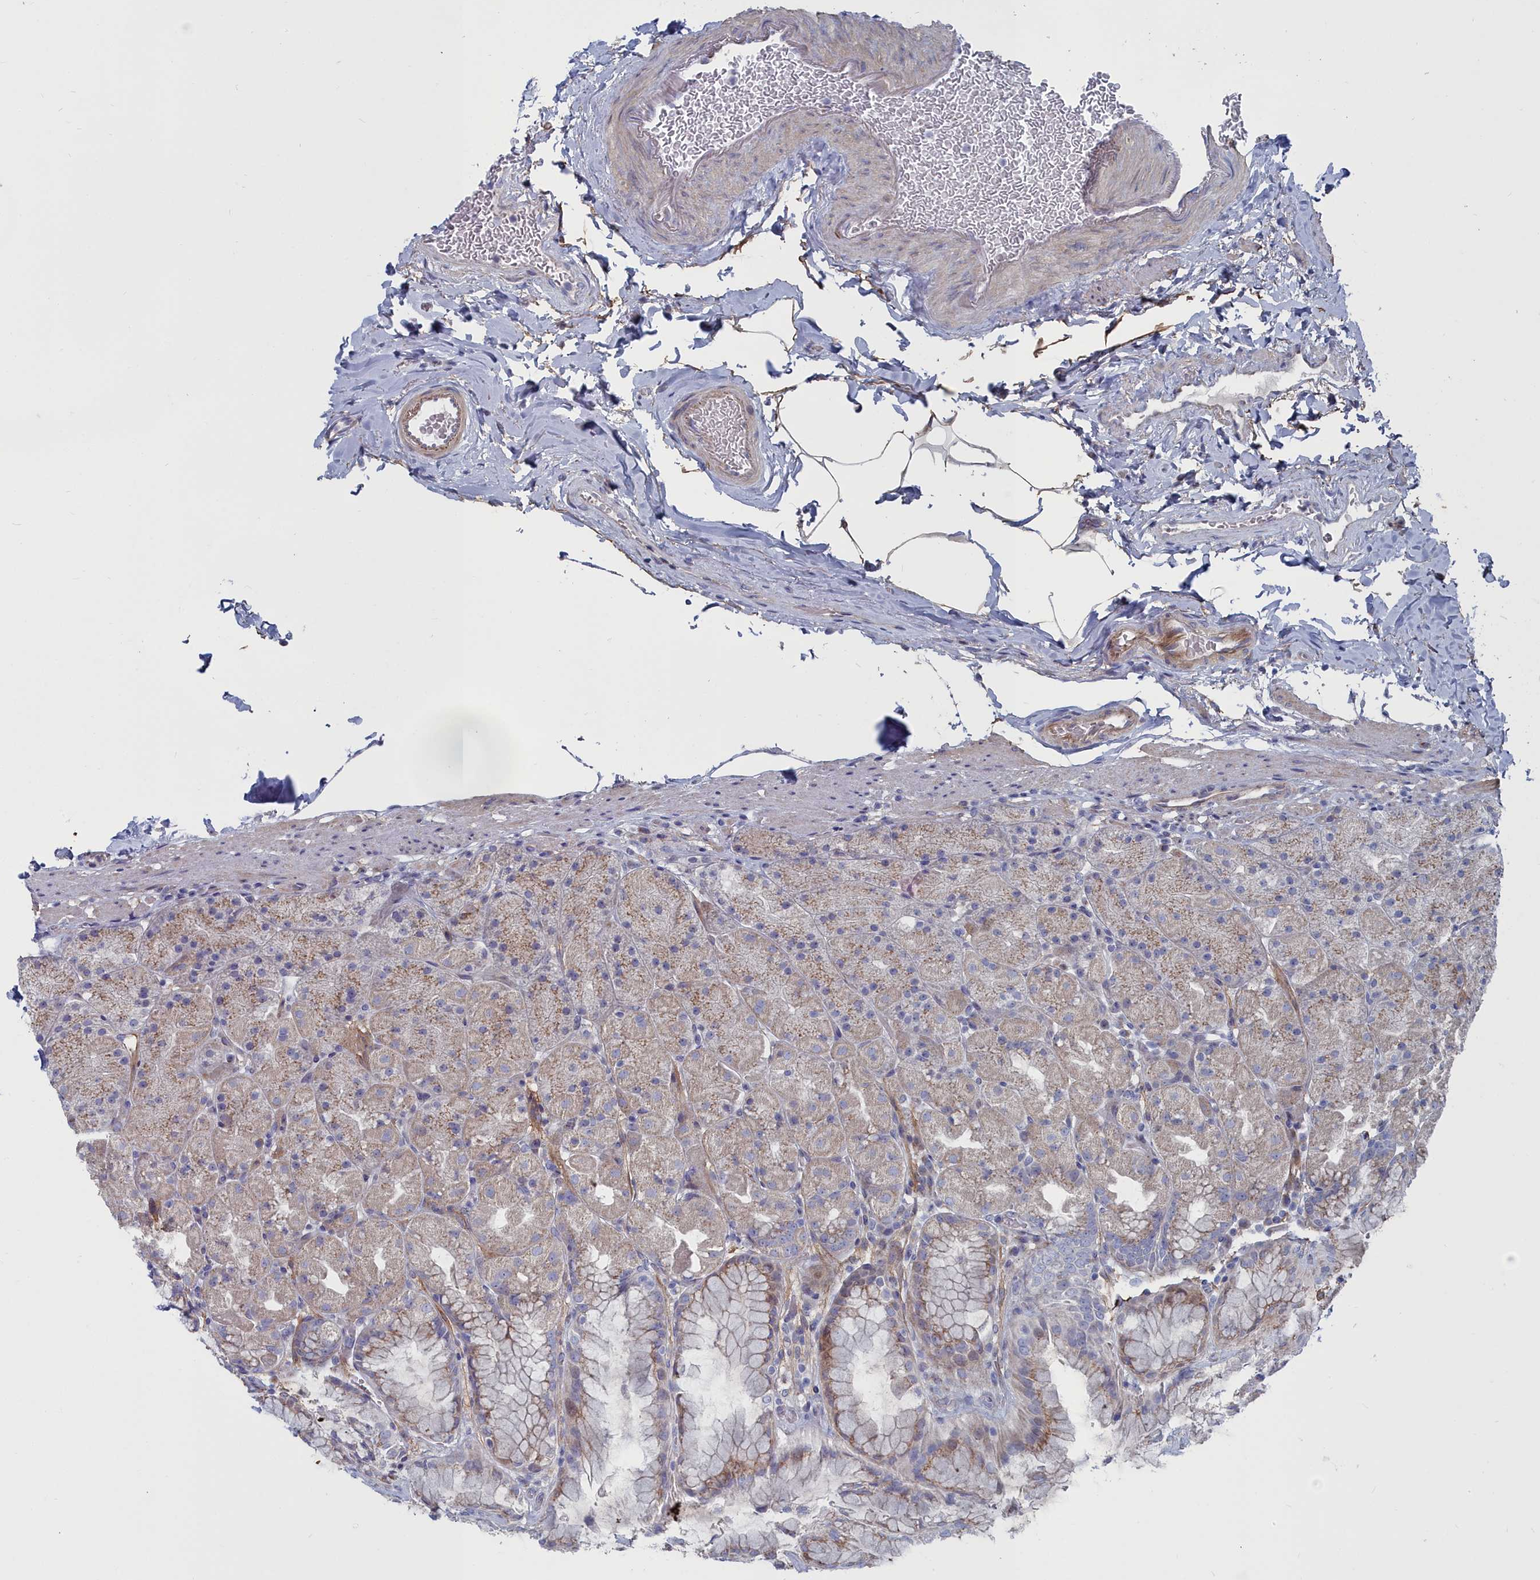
{"staining": {"intensity": "moderate", "quantity": "<25%", "location": "cytoplasmic/membranous"}, "tissue": "stomach", "cell_type": "Glandular cells", "image_type": "normal", "snomed": [{"axis": "morphology", "description": "Normal tissue, NOS"}, {"axis": "topography", "description": "Stomach, upper"}, {"axis": "topography", "description": "Stomach, lower"}], "caption": "Immunohistochemistry image of normal stomach: human stomach stained using immunohistochemistry (IHC) demonstrates low levels of moderate protein expression localized specifically in the cytoplasmic/membranous of glandular cells, appearing as a cytoplasmic/membranous brown color.", "gene": "SHISAL2A", "patient": {"sex": "male", "age": 67}}